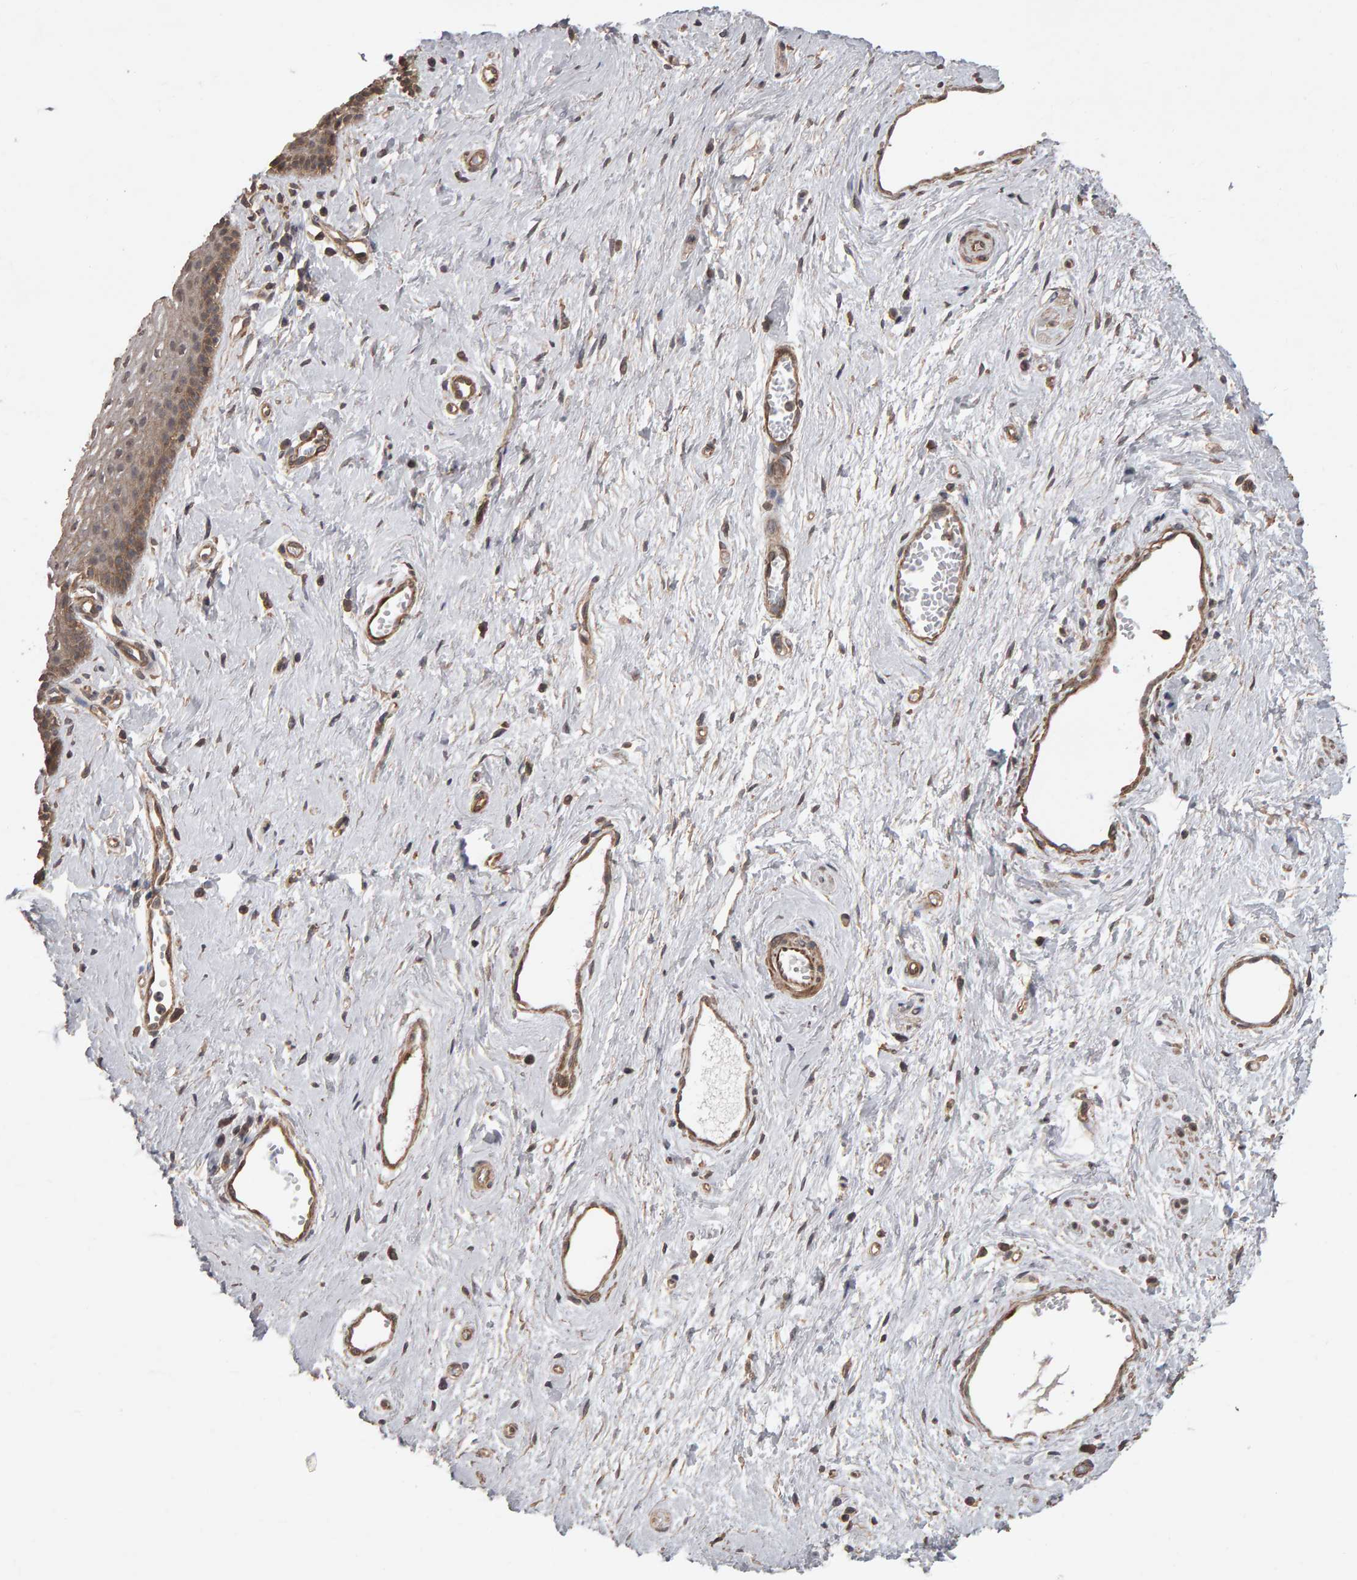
{"staining": {"intensity": "moderate", "quantity": ">75%", "location": "cytoplasmic/membranous"}, "tissue": "vagina", "cell_type": "Squamous epithelial cells", "image_type": "normal", "snomed": [{"axis": "morphology", "description": "Normal tissue, NOS"}, {"axis": "topography", "description": "Vagina"}], "caption": "Protein analysis of unremarkable vagina demonstrates moderate cytoplasmic/membranous expression in approximately >75% of squamous epithelial cells. (DAB (3,3'-diaminobenzidine) IHC with brightfield microscopy, high magnification).", "gene": "SCRIB", "patient": {"sex": "female", "age": 46}}